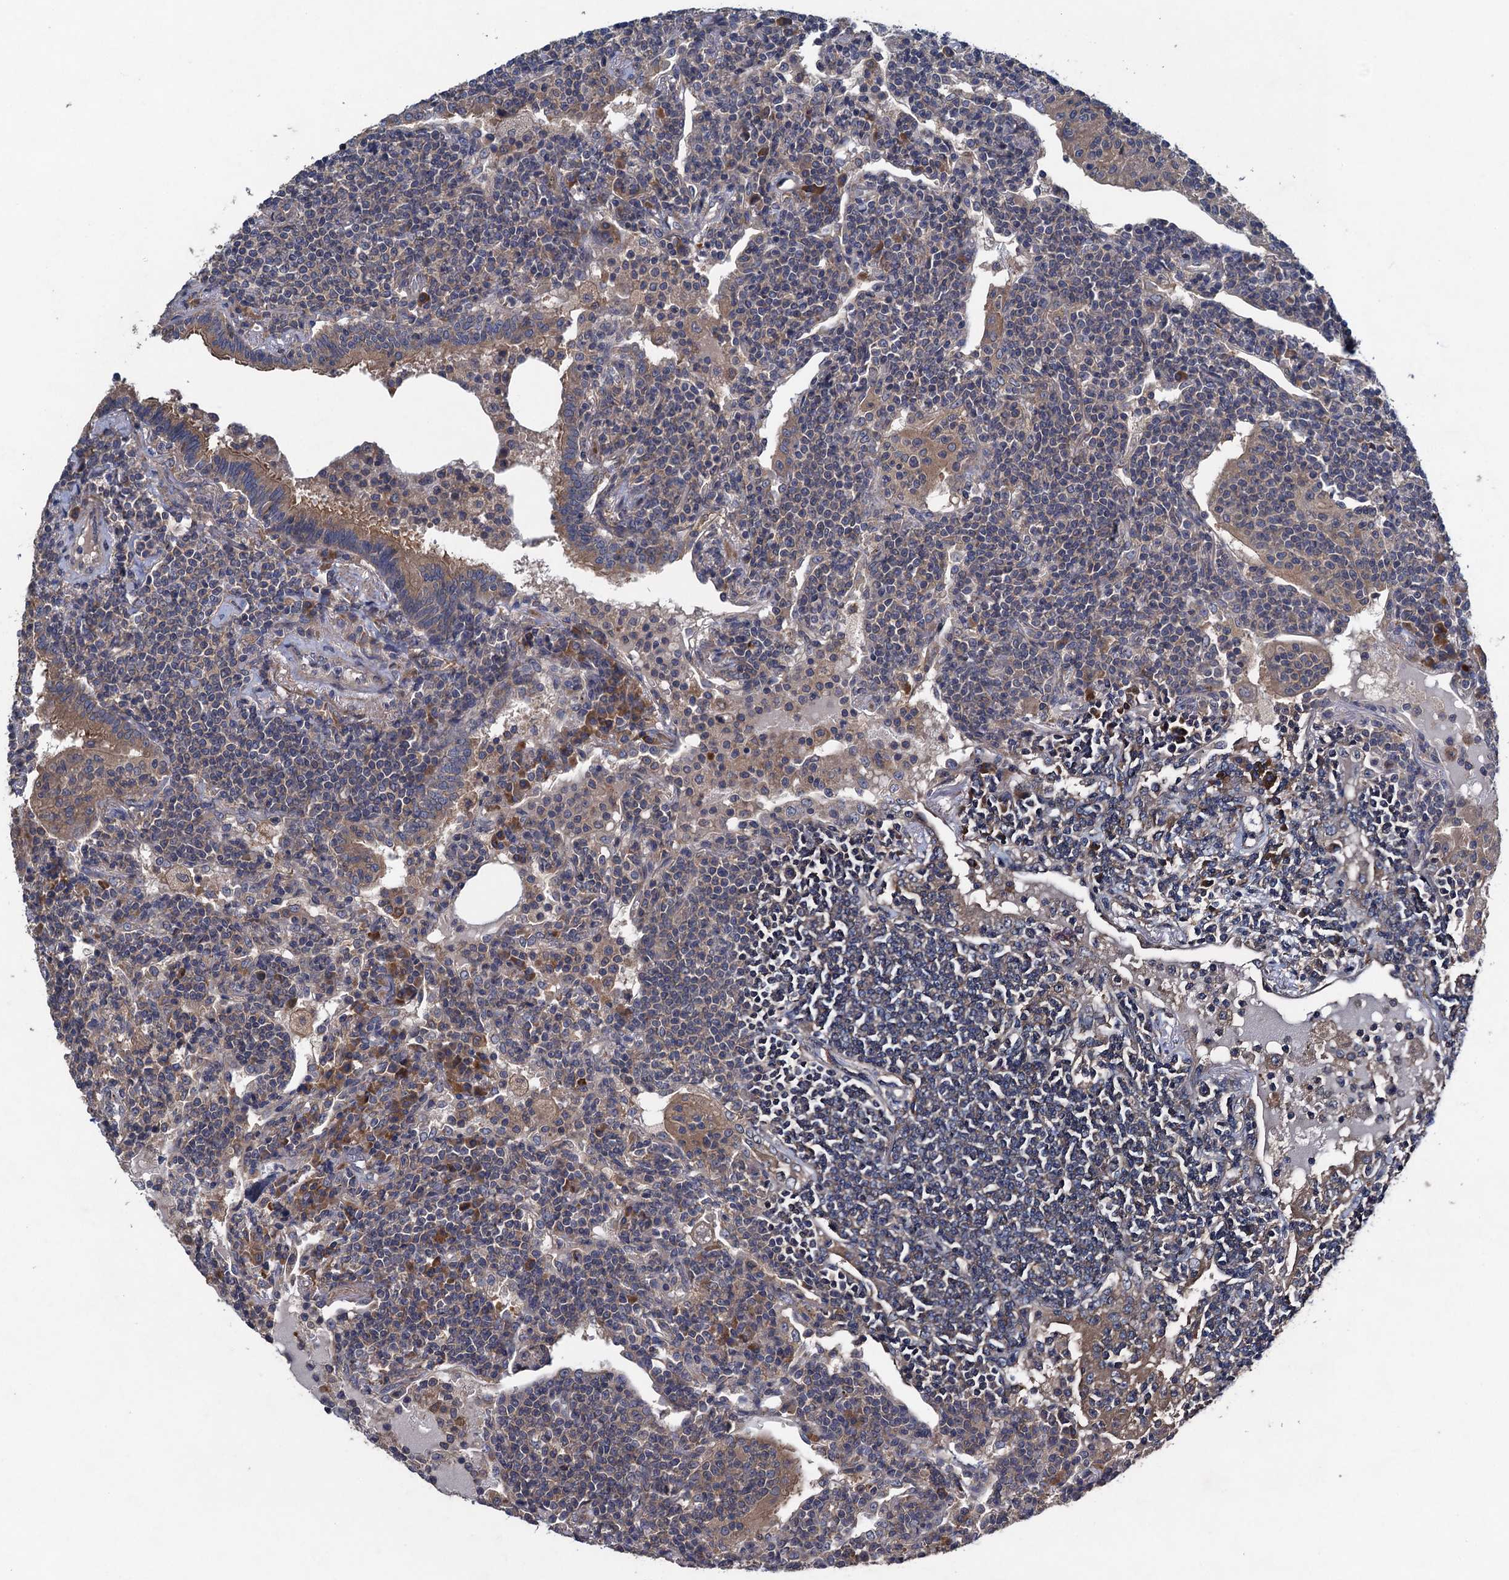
{"staining": {"intensity": "weak", "quantity": "<25%", "location": "cytoplasmic/membranous"}, "tissue": "lymphoma", "cell_type": "Tumor cells", "image_type": "cancer", "snomed": [{"axis": "morphology", "description": "Malignant lymphoma, non-Hodgkin's type, Low grade"}, {"axis": "topography", "description": "Lung"}], "caption": "Histopathology image shows no protein positivity in tumor cells of low-grade malignant lymphoma, non-Hodgkin's type tissue.", "gene": "CNTN5", "patient": {"sex": "female", "age": 71}}